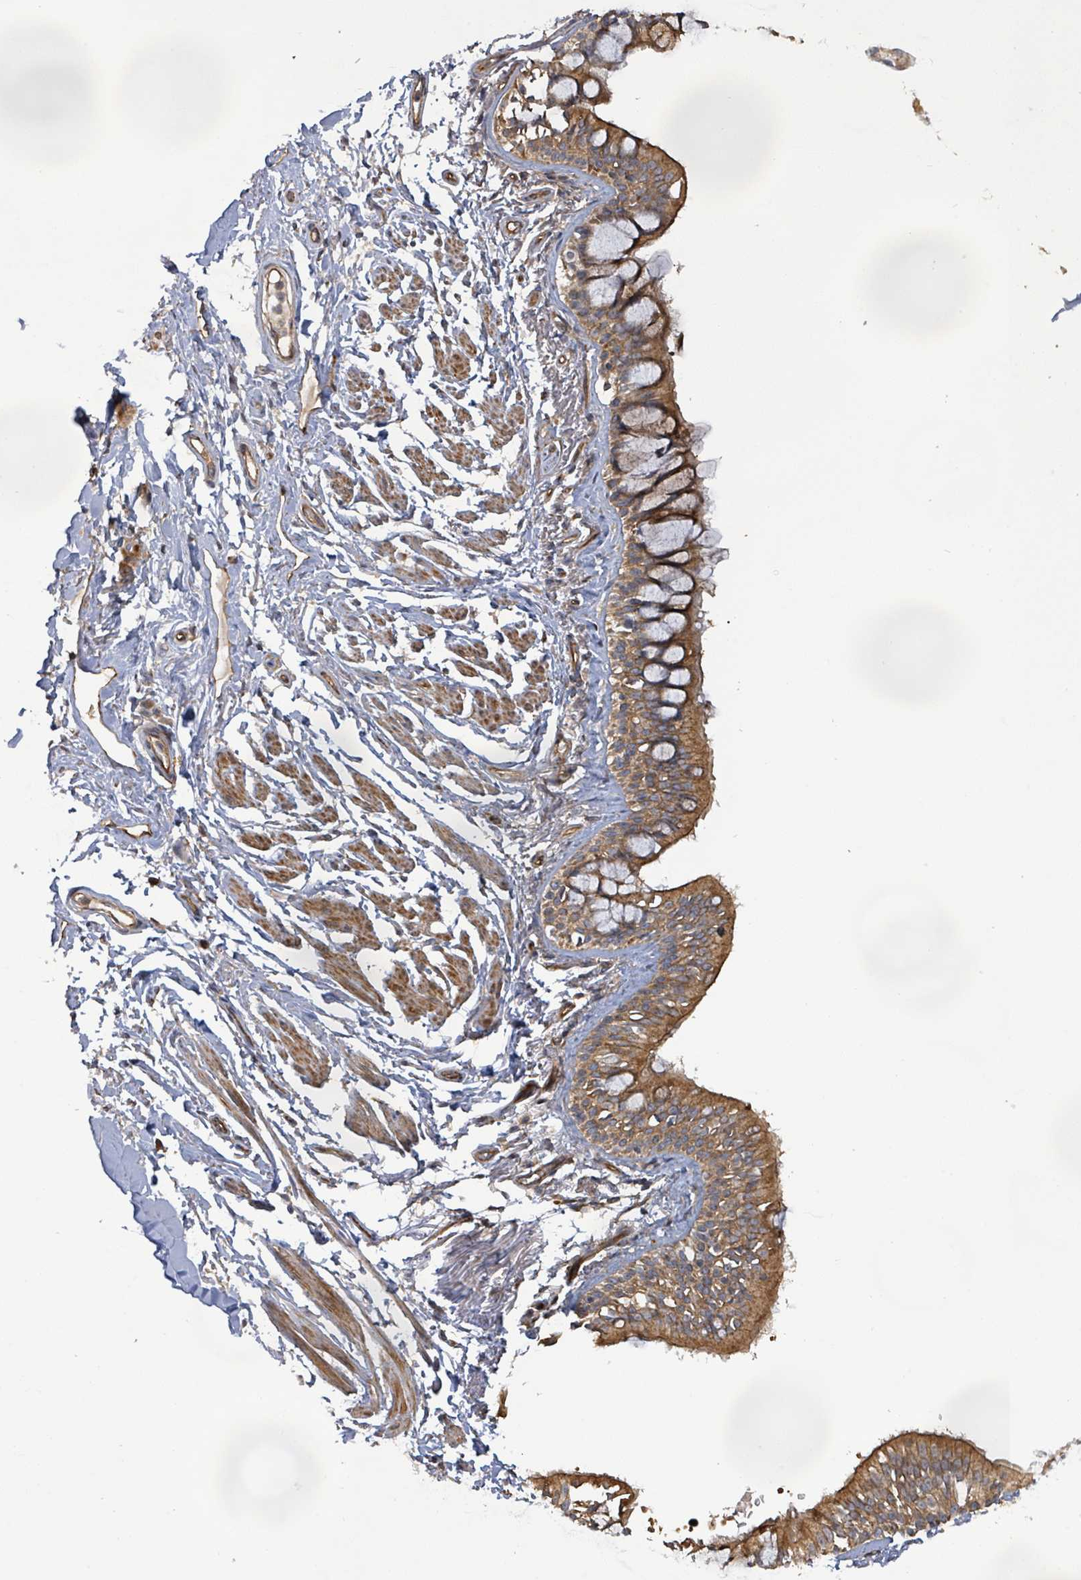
{"staining": {"intensity": "moderate", "quantity": ">75%", "location": "cytoplasmic/membranous"}, "tissue": "bronchus", "cell_type": "Respiratory epithelial cells", "image_type": "normal", "snomed": [{"axis": "morphology", "description": "Normal tissue, NOS"}, {"axis": "topography", "description": "Bronchus"}], "caption": "This micrograph reveals immunohistochemistry (IHC) staining of benign human bronchus, with medium moderate cytoplasmic/membranous positivity in approximately >75% of respiratory epithelial cells.", "gene": "KBTBD11", "patient": {"sex": "male", "age": 70}}